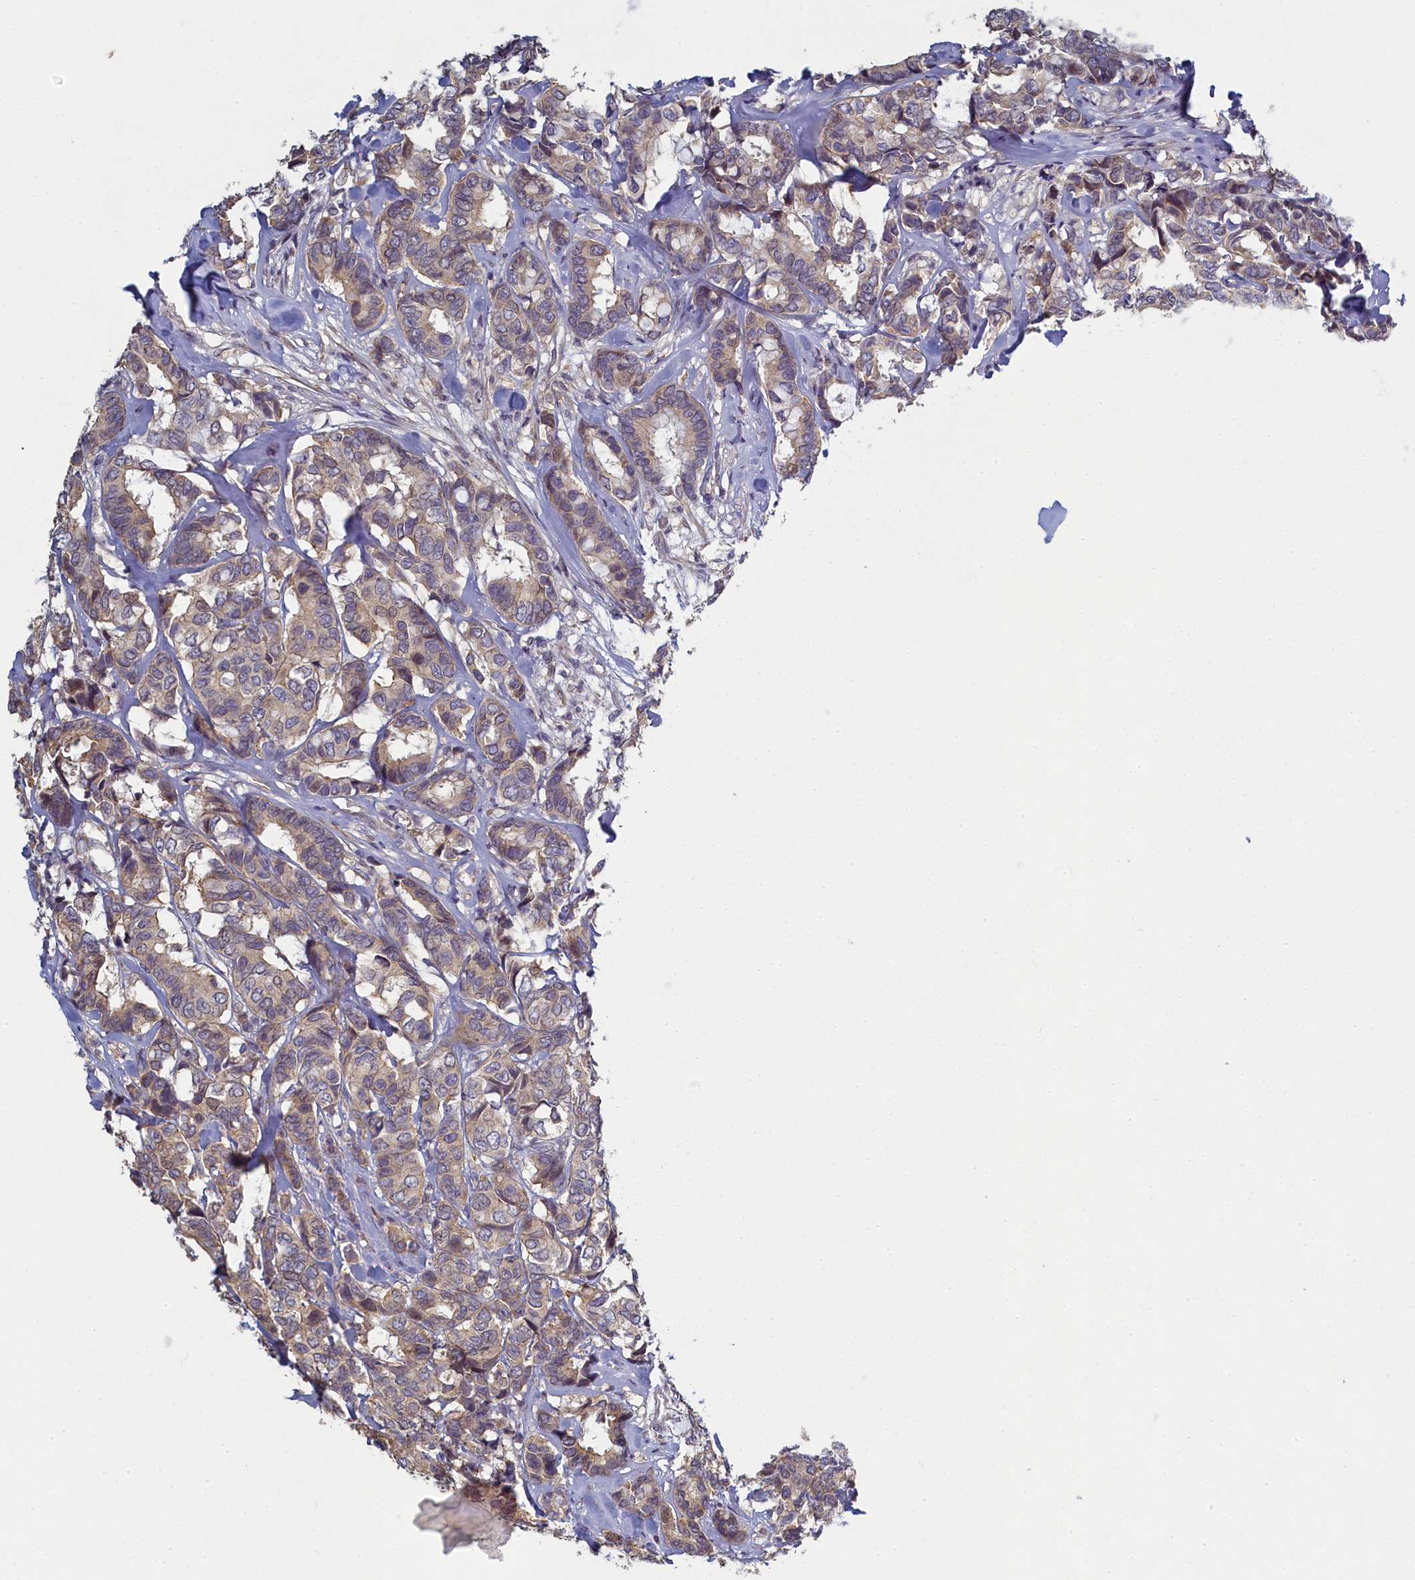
{"staining": {"intensity": "weak", "quantity": "25%-75%", "location": "cytoplasmic/membranous"}, "tissue": "breast cancer", "cell_type": "Tumor cells", "image_type": "cancer", "snomed": [{"axis": "morphology", "description": "Duct carcinoma"}, {"axis": "topography", "description": "Breast"}], "caption": "Brown immunohistochemical staining in human intraductal carcinoma (breast) demonstrates weak cytoplasmic/membranous expression in about 25%-75% of tumor cells.", "gene": "DIXDC1", "patient": {"sex": "female", "age": 87}}